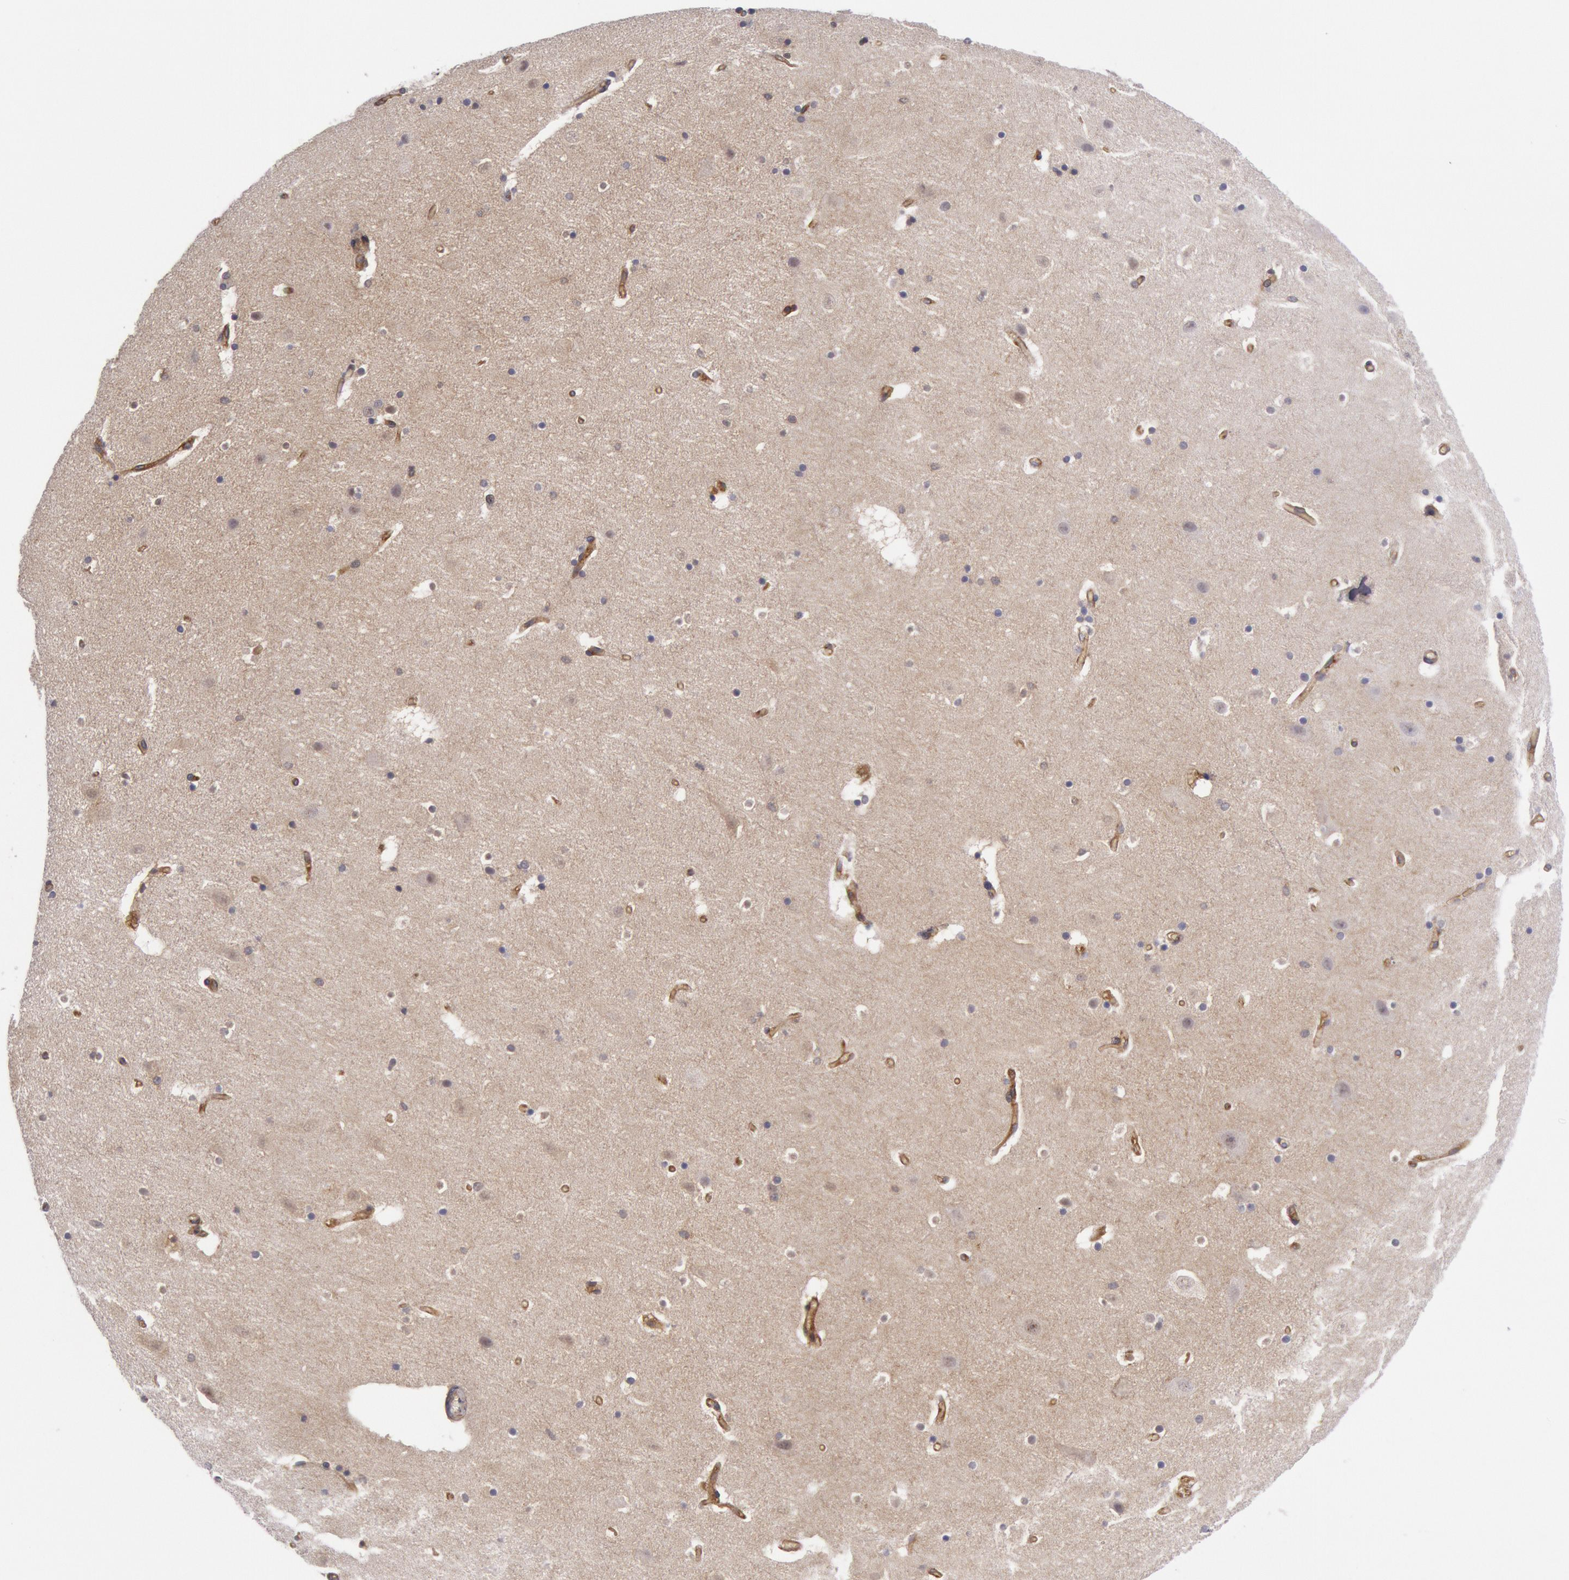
{"staining": {"intensity": "negative", "quantity": "none", "location": "none"}, "tissue": "hippocampus", "cell_type": "Glial cells", "image_type": "normal", "snomed": [{"axis": "morphology", "description": "Normal tissue, NOS"}, {"axis": "topography", "description": "Hippocampus"}], "caption": "Protein analysis of benign hippocampus exhibits no significant staining in glial cells.", "gene": "STX4", "patient": {"sex": "male", "age": 45}}